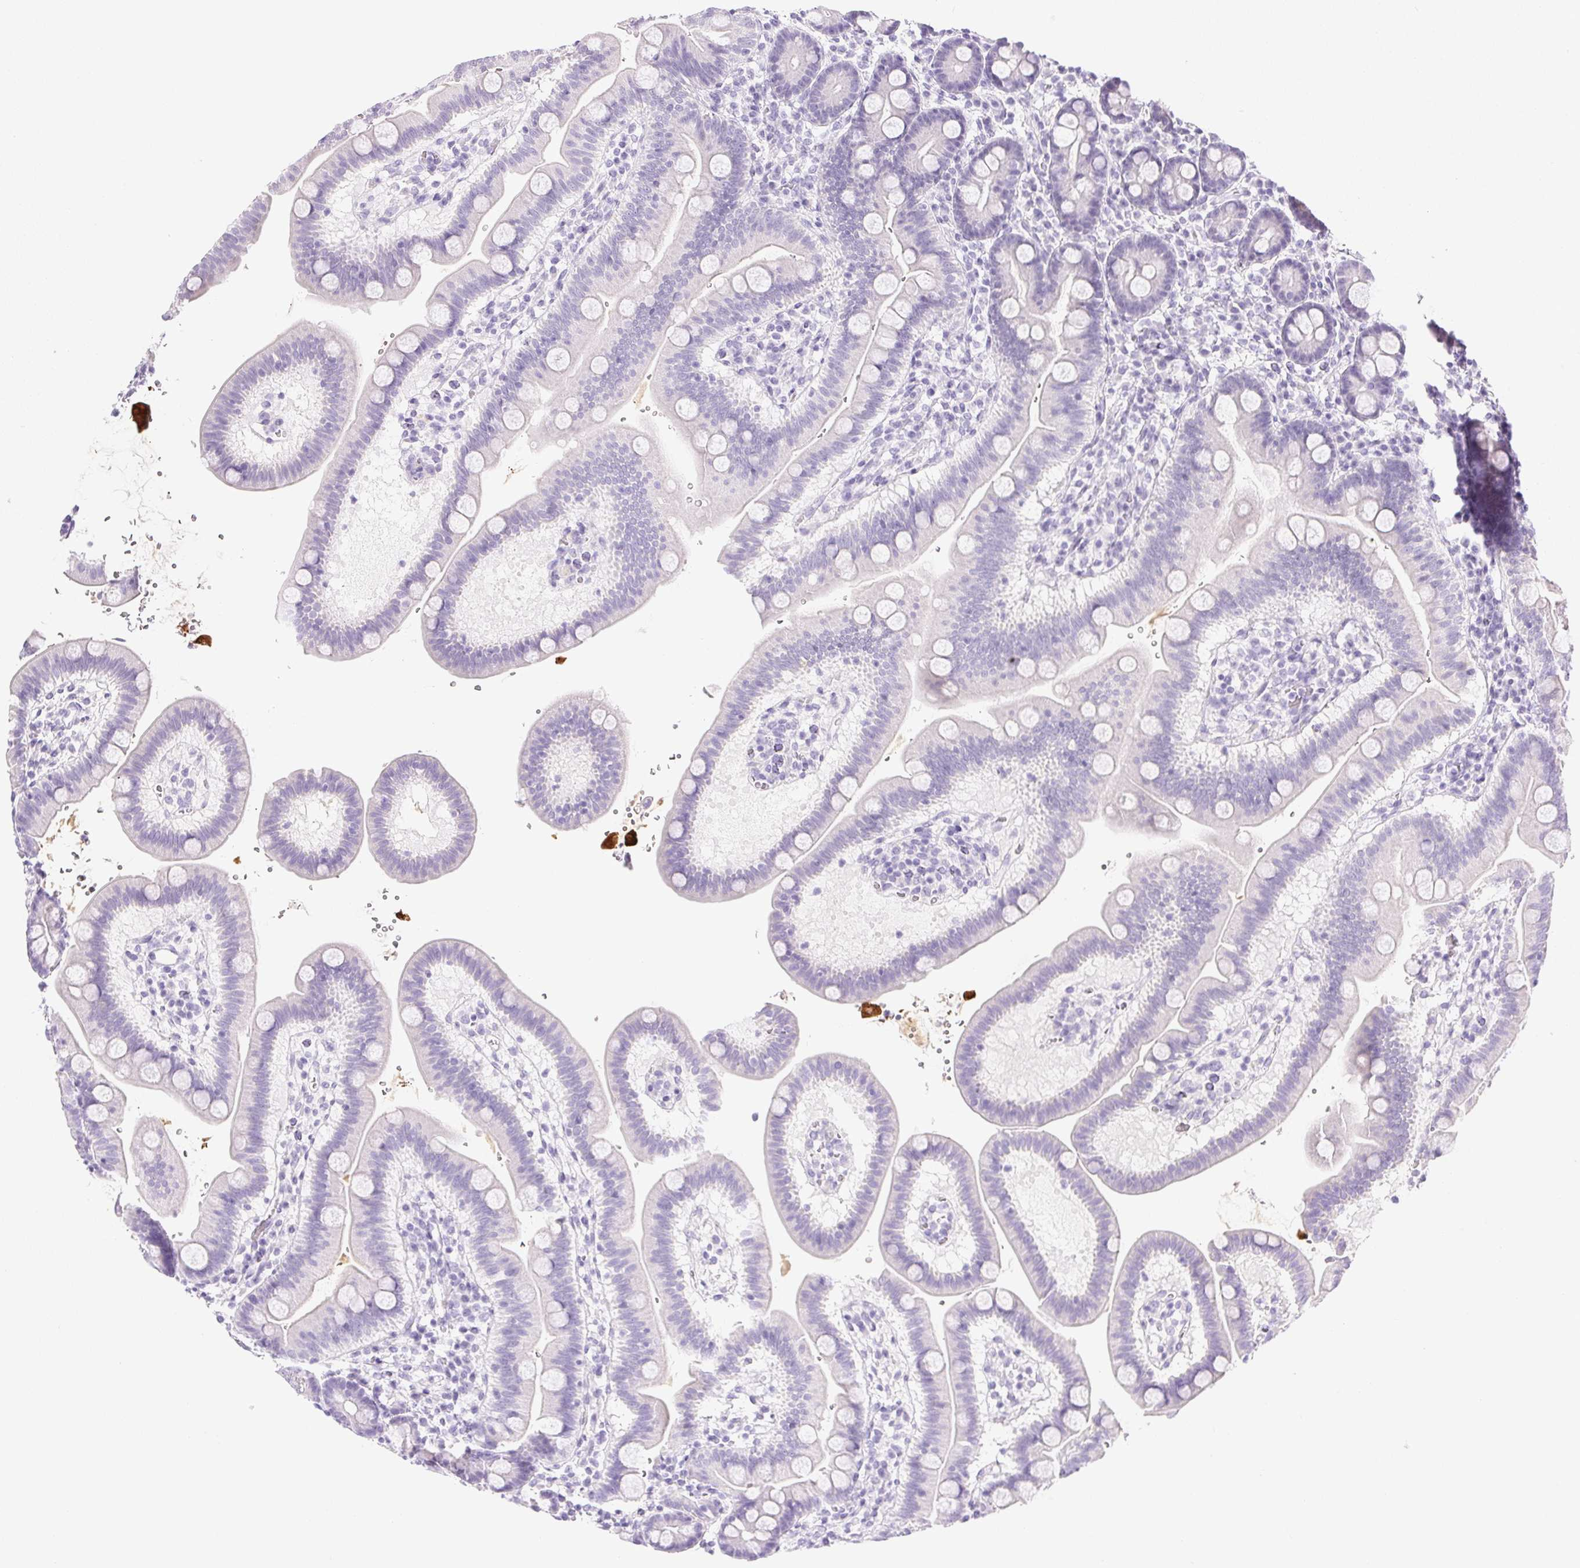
{"staining": {"intensity": "negative", "quantity": "none", "location": "none"}, "tissue": "duodenum", "cell_type": "Glandular cells", "image_type": "normal", "snomed": [{"axis": "morphology", "description": "Normal tissue, NOS"}, {"axis": "topography", "description": "Duodenum"}], "caption": "Glandular cells are negative for protein expression in normal human duodenum. (DAB IHC, high magnification).", "gene": "CPB1", "patient": {"sex": "male", "age": 59}}